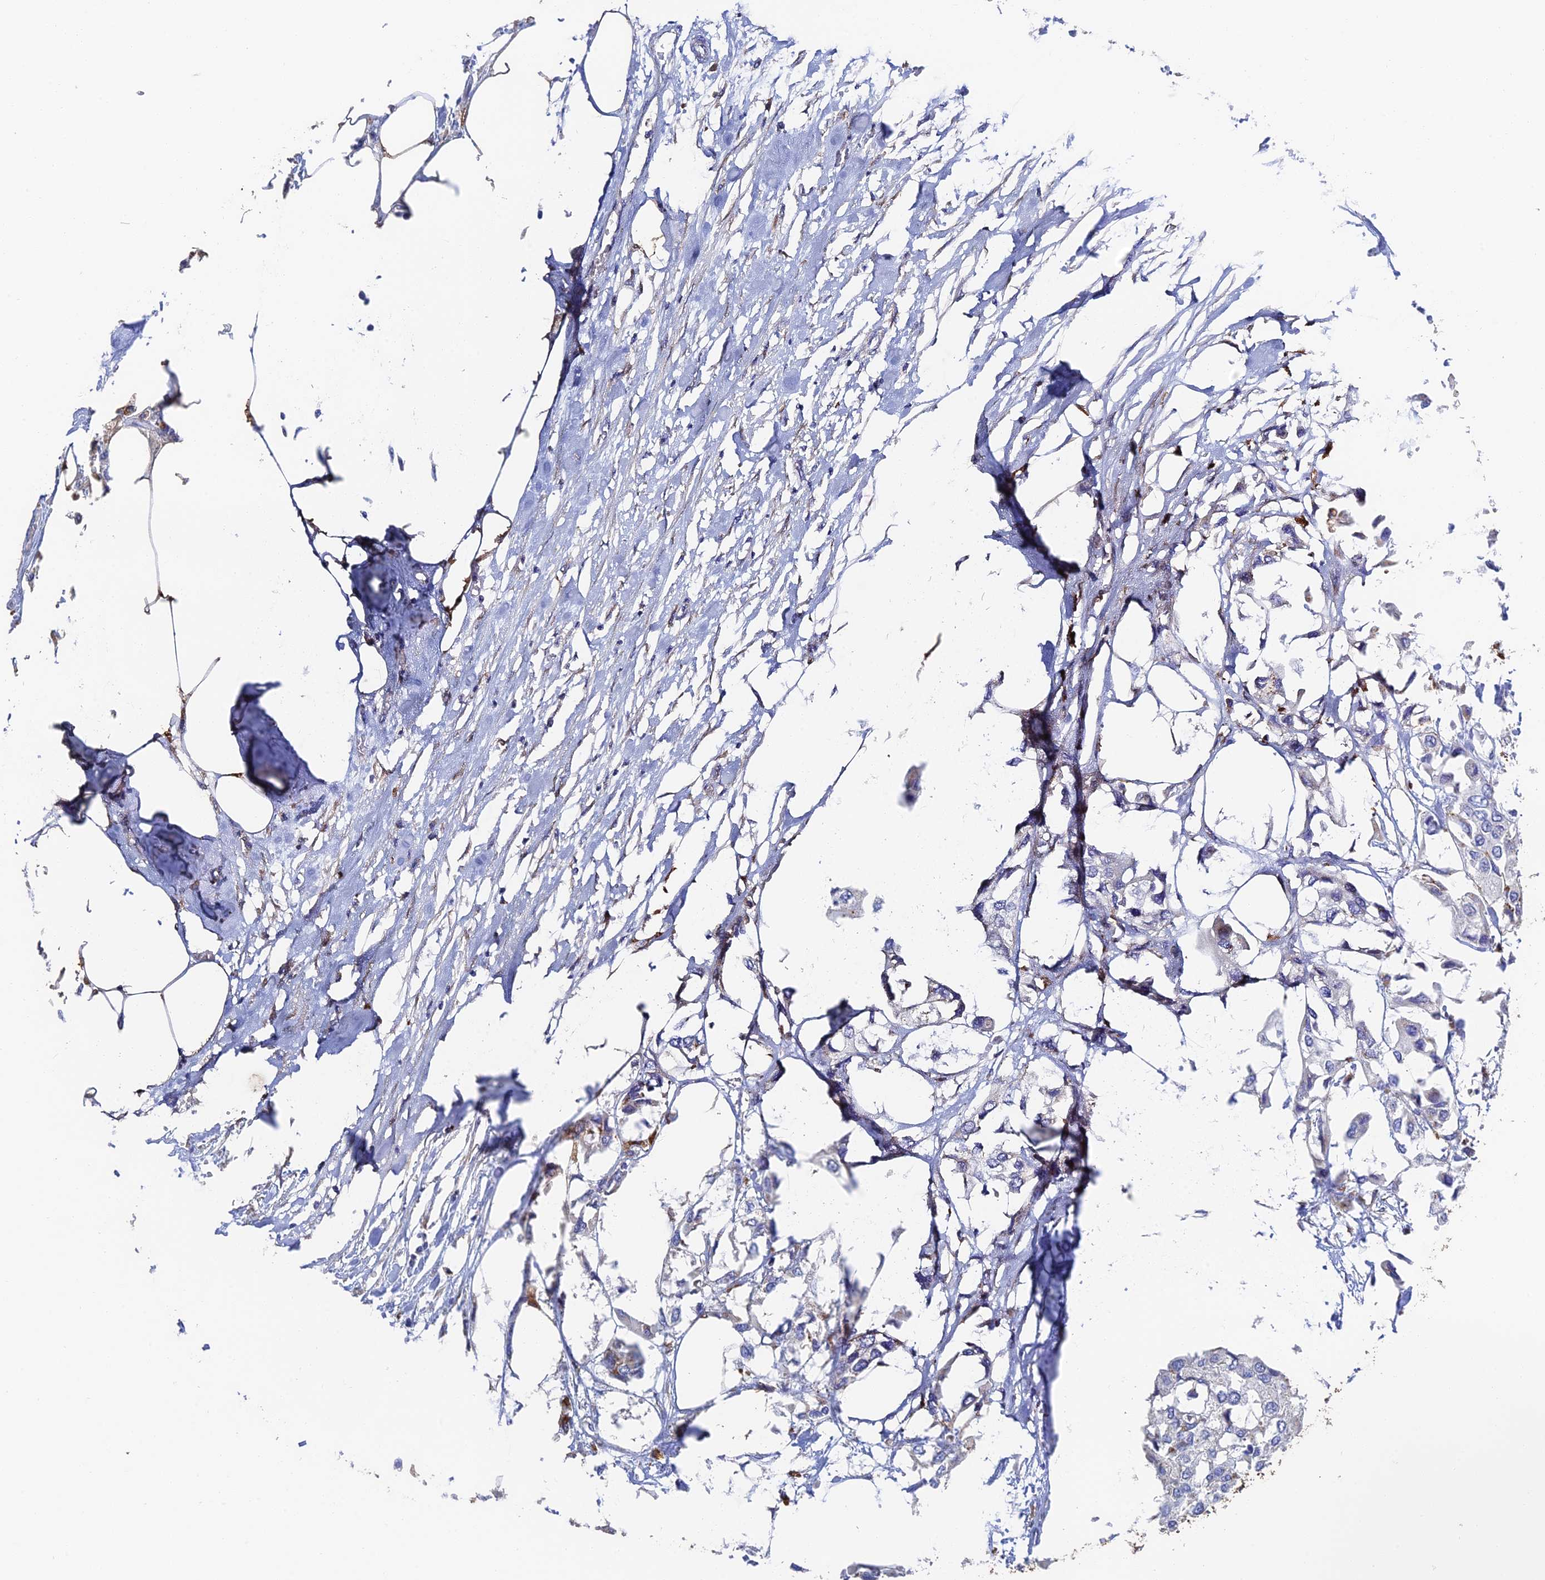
{"staining": {"intensity": "negative", "quantity": "none", "location": "none"}, "tissue": "urothelial cancer", "cell_type": "Tumor cells", "image_type": "cancer", "snomed": [{"axis": "morphology", "description": "Urothelial carcinoma, High grade"}, {"axis": "topography", "description": "Urinary bladder"}], "caption": "Human high-grade urothelial carcinoma stained for a protein using immunohistochemistry shows no staining in tumor cells.", "gene": "RPGRIP1L", "patient": {"sex": "male", "age": 64}}